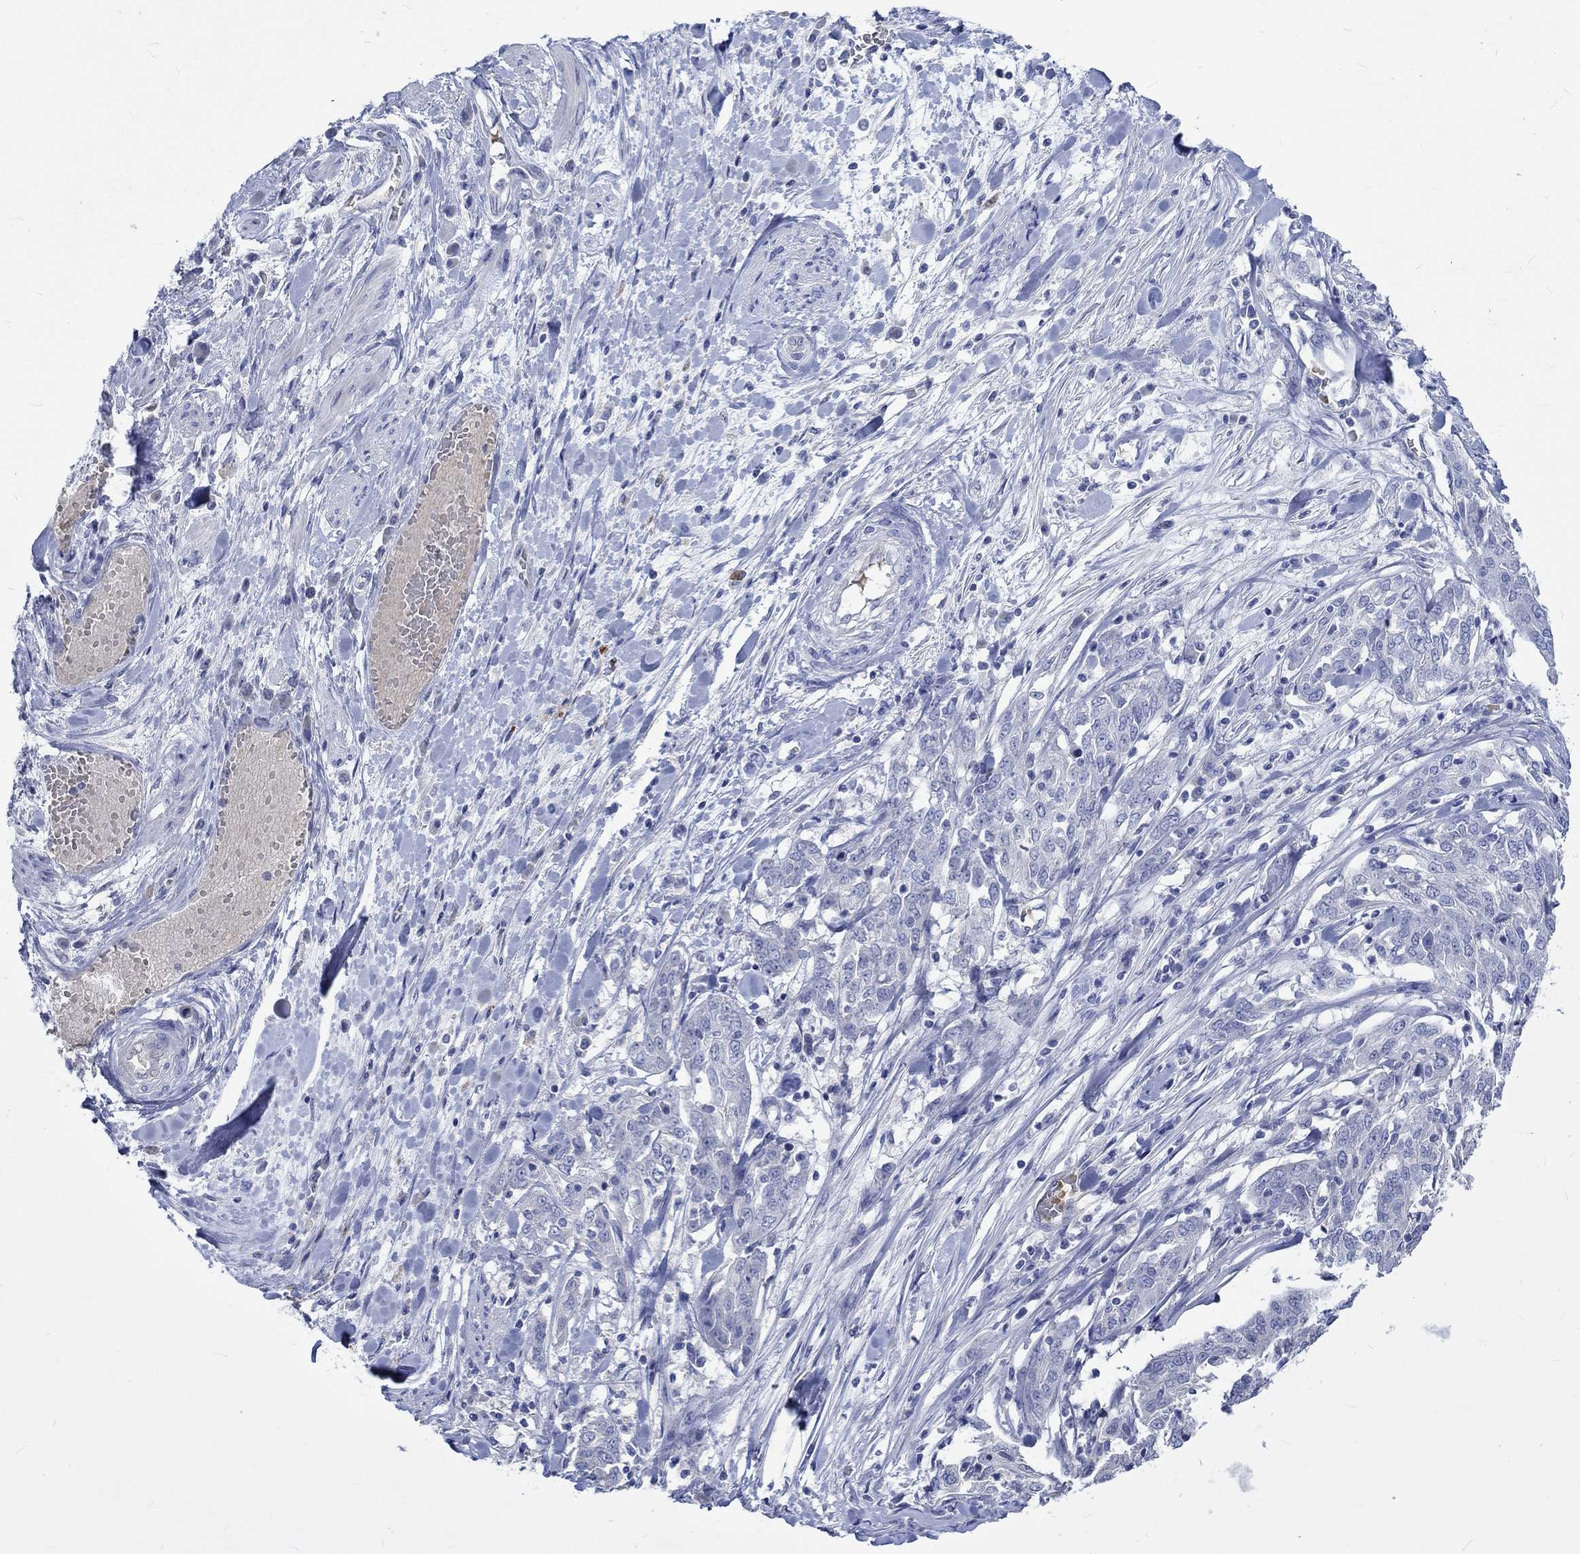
{"staining": {"intensity": "negative", "quantity": "none", "location": "none"}, "tissue": "ovarian cancer", "cell_type": "Tumor cells", "image_type": "cancer", "snomed": [{"axis": "morphology", "description": "Cystadenocarcinoma, serous, NOS"}, {"axis": "topography", "description": "Ovary"}], "caption": "A micrograph of human ovarian serous cystadenocarcinoma is negative for staining in tumor cells.", "gene": "KCNA1", "patient": {"sex": "female", "age": 67}}